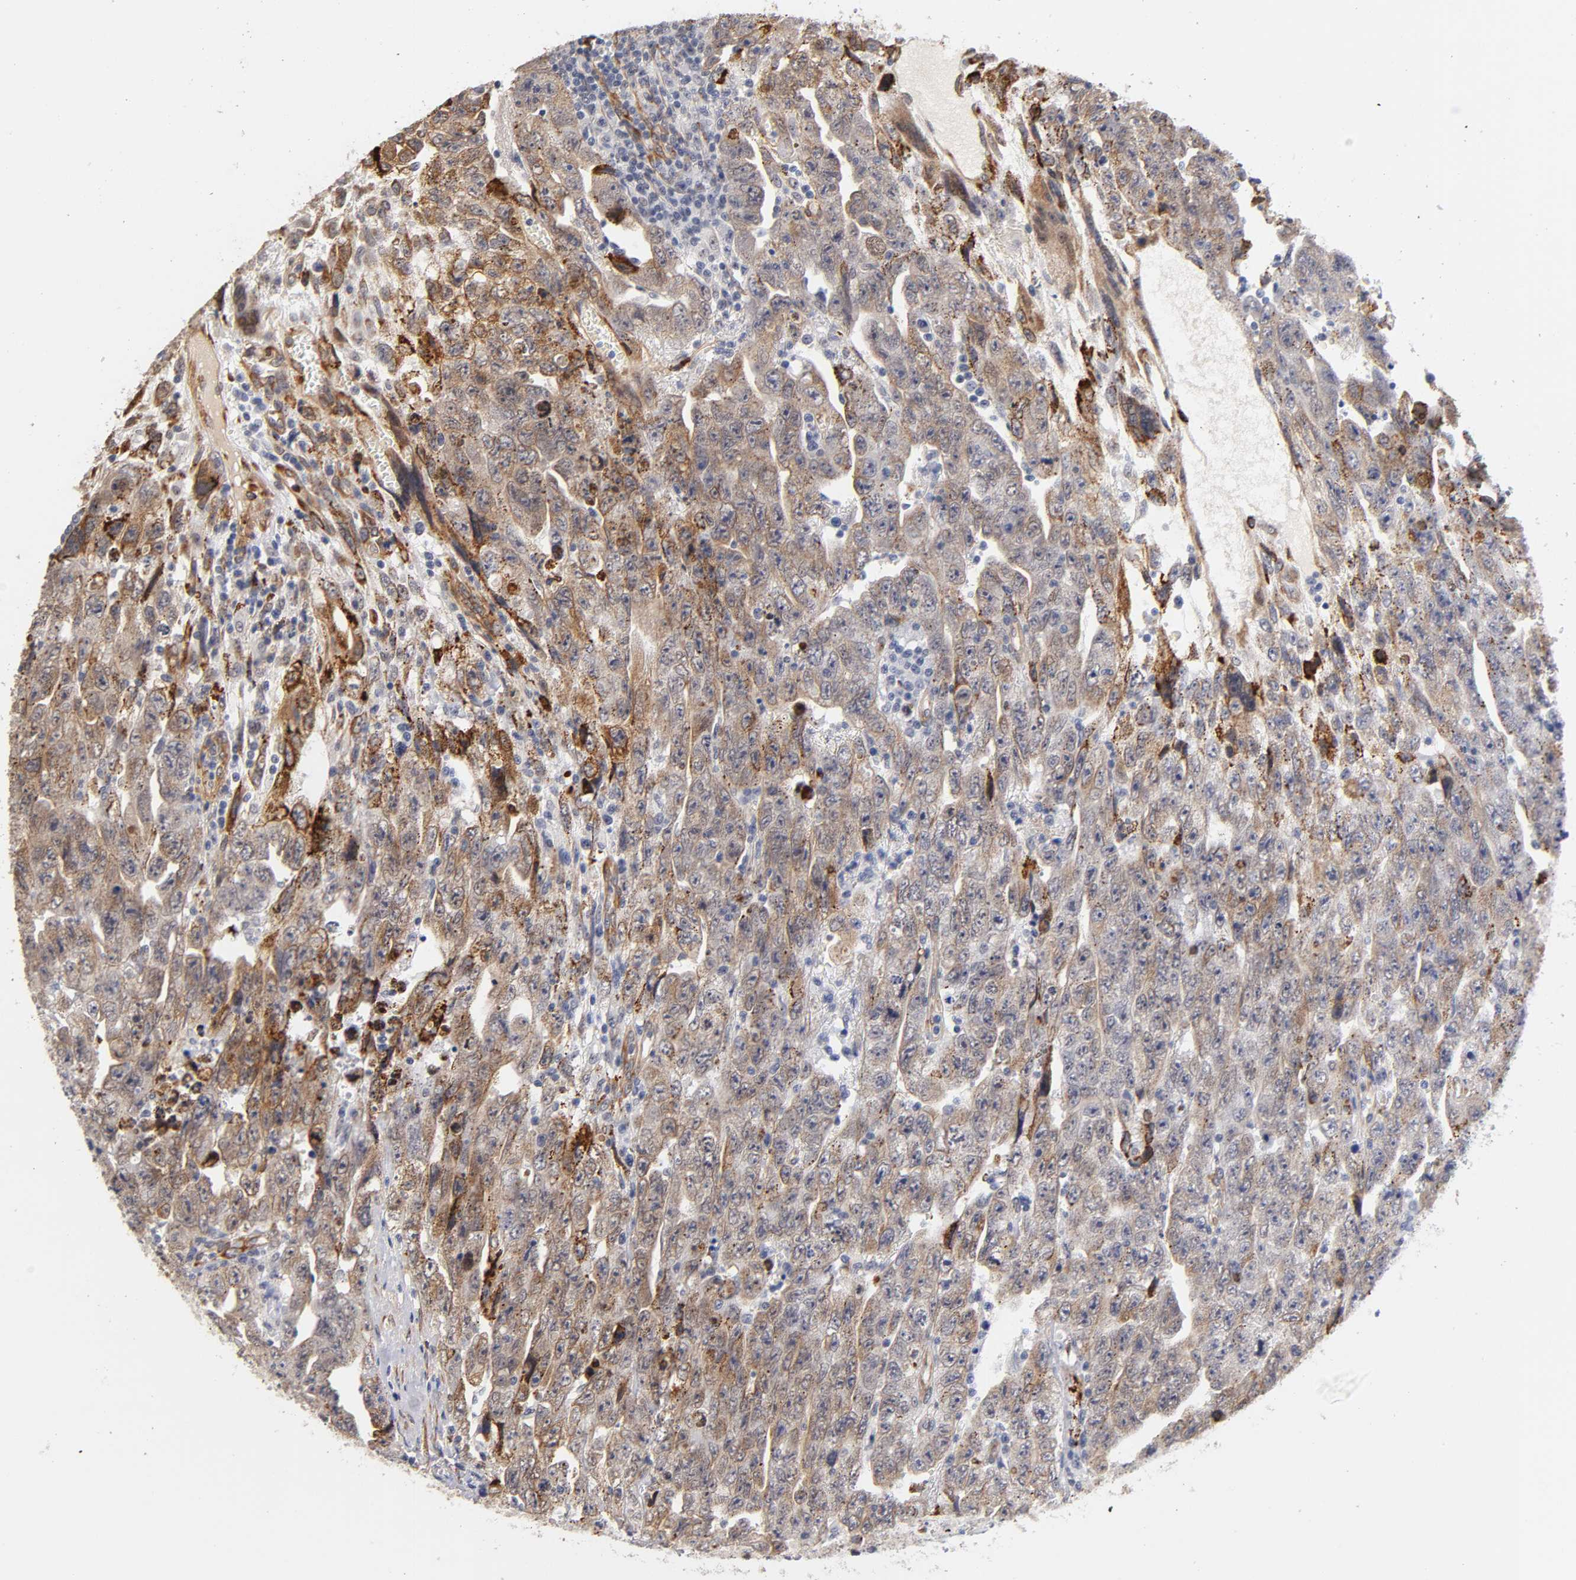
{"staining": {"intensity": "moderate", "quantity": ">75%", "location": "cytoplasmic/membranous"}, "tissue": "testis cancer", "cell_type": "Tumor cells", "image_type": "cancer", "snomed": [{"axis": "morphology", "description": "Carcinoma, Embryonal, NOS"}, {"axis": "topography", "description": "Testis"}], "caption": "Immunohistochemical staining of human embryonal carcinoma (testis) exhibits moderate cytoplasmic/membranous protein positivity in approximately >75% of tumor cells.", "gene": "LAMB1", "patient": {"sex": "male", "age": 28}}